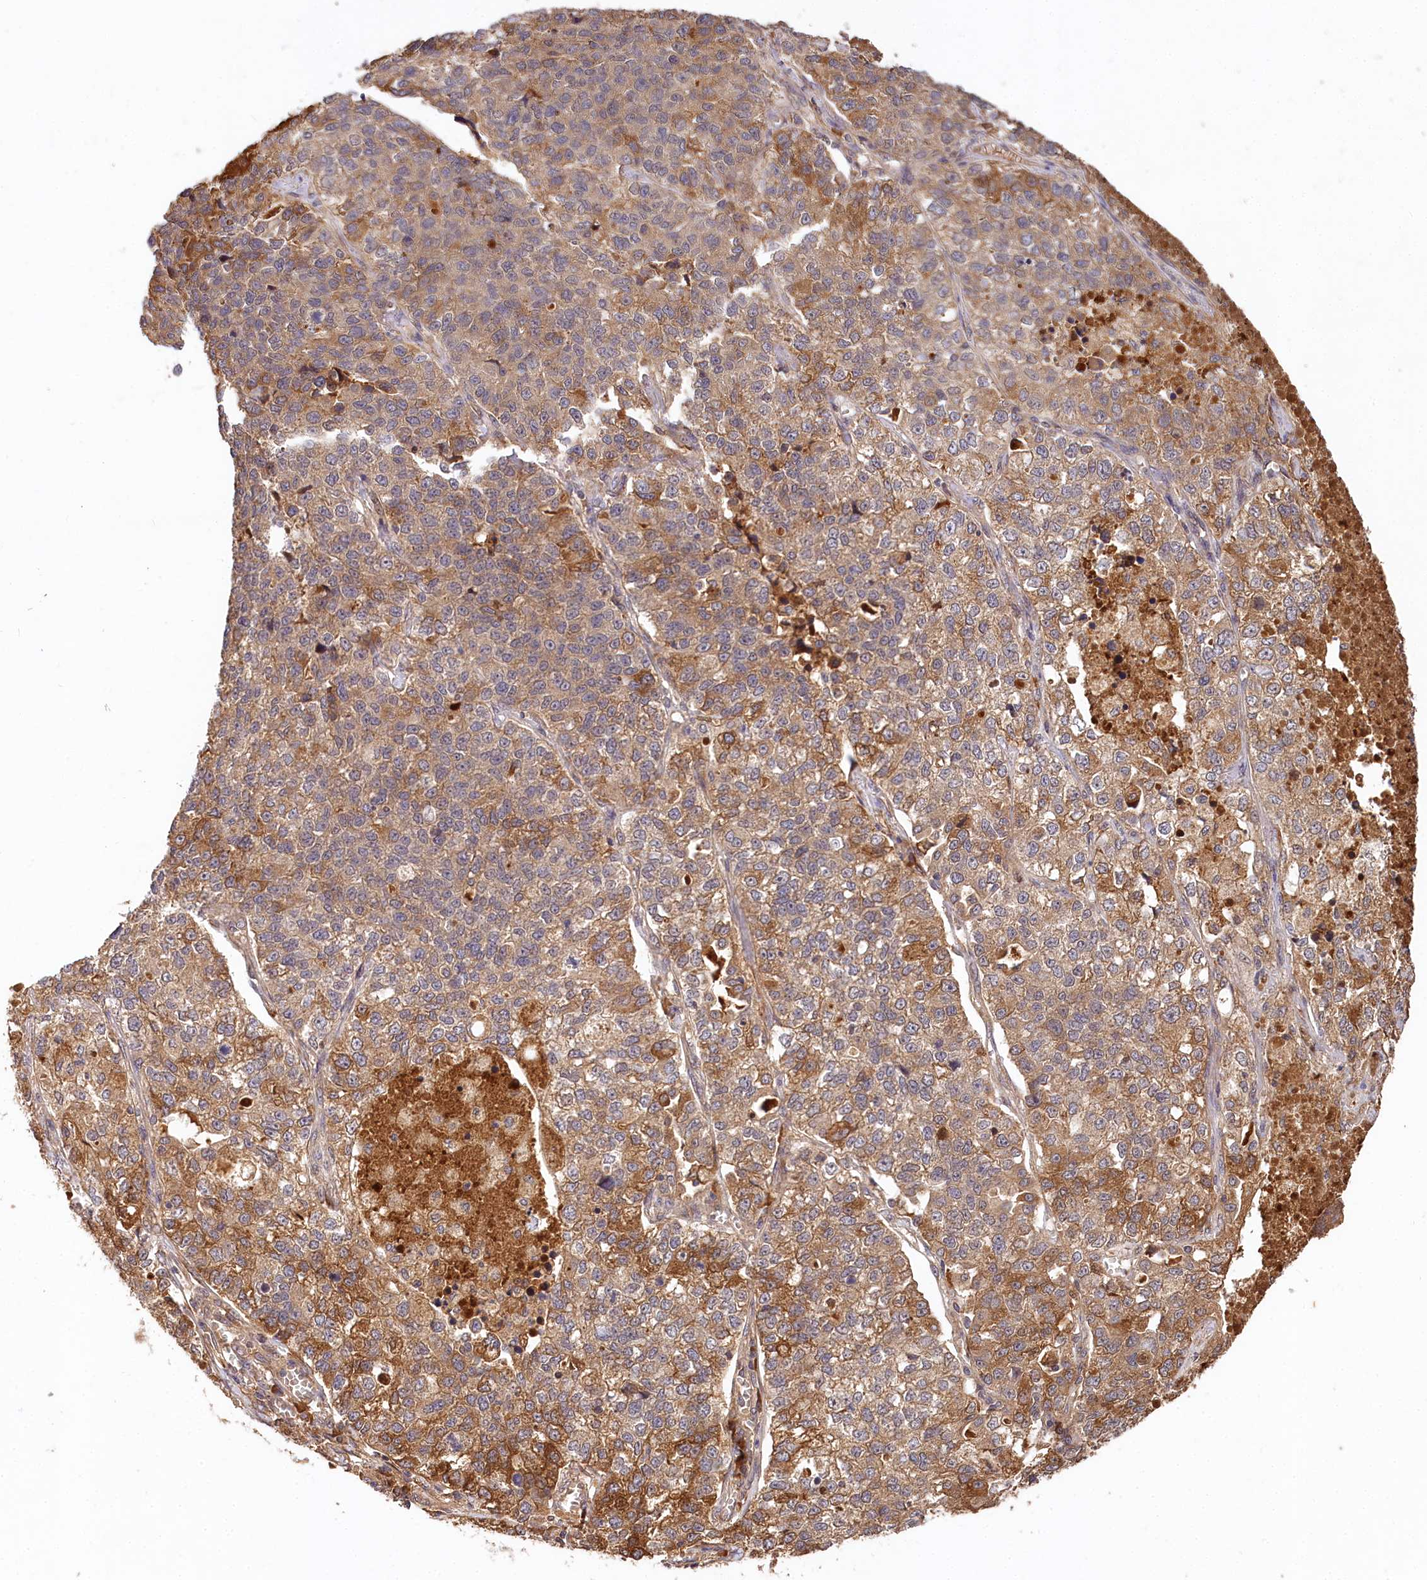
{"staining": {"intensity": "moderate", "quantity": "25%-75%", "location": "cytoplasmic/membranous"}, "tissue": "lung cancer", "cell_type": "Tumor cells", "image_type": "cancer", "snomed": [{"axis": "morphology", "description": "Adenocarcinoma, NOS"}, {"axis": "topography", "description": "Lung"}], "caption": "Immunohistochemistry (IHC) photomicrograph of neoplastic tissue: human lung cancer stained using IHC reveals medium levels of moderate protein expression localized specifically in the cytoplasmic/membranous of tumor cells, appearing as a cytoplasmic/membranous brown color.", "gene": "MCF2L2", "patient": {"sex": "male", "age": 49}}